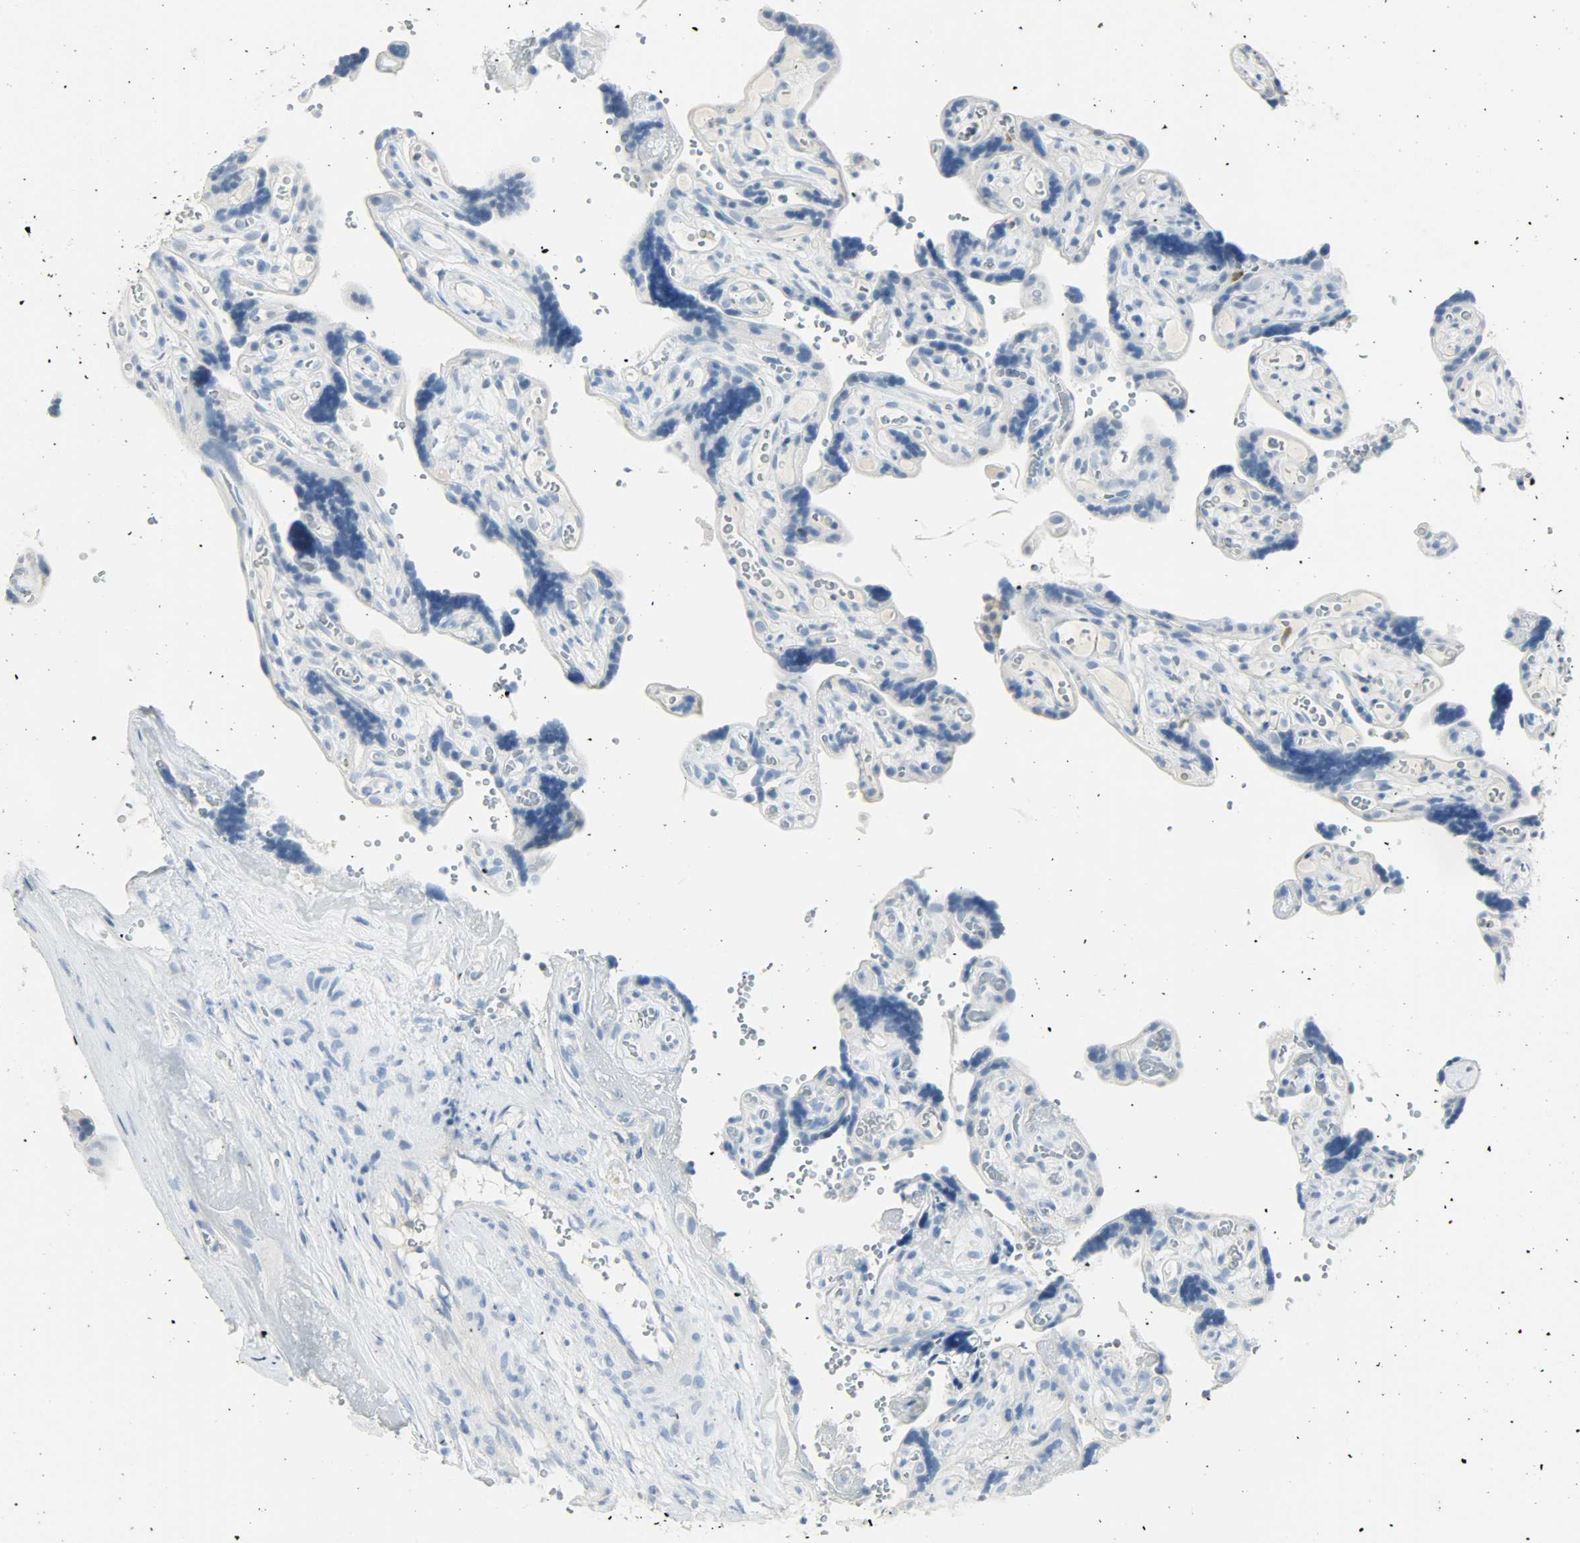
{"staining": {"intensity": "negative", "quantity": "none", "location": "none"}, "tissue": "placenta", "cell_type": "Decidual cells", "image_type": "normal", "snomed": [{"axis": "morphology", "description": "Normal tissue, NOS"}, {"axis": "topography", "description": "Placenta"}], "caption": "Placenta stained for a protein using immunohistochemistry displays no expression decidual cells.", "gene": "PTPN6", "patient": {"sex": "female", "age": 30}}